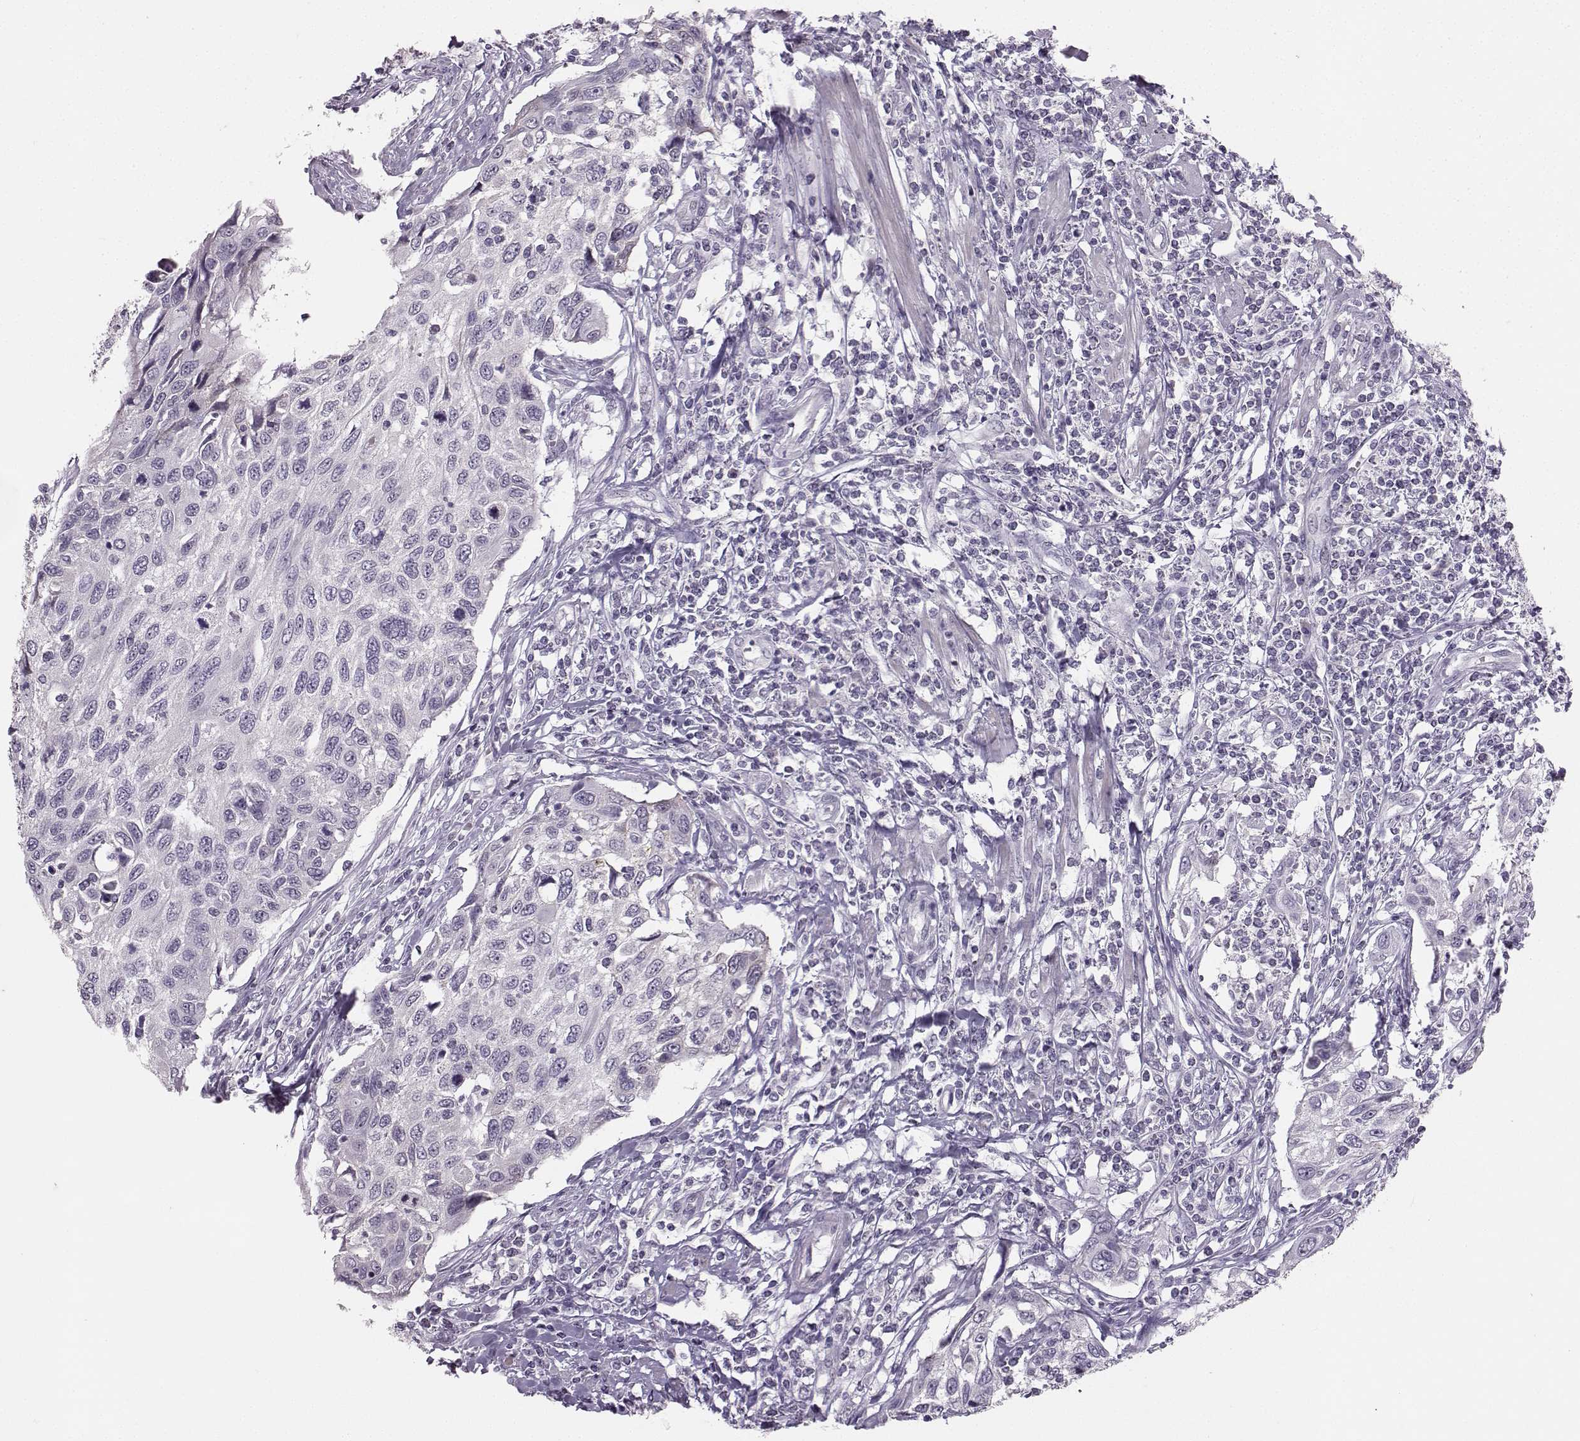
{"staining": {"intensity": "negative", "quantity": "none", "location": "none"}, "tissue": "cervical cancer", "cell_type": "Tumor cells", "image_type": "cancer", "snomed": [{"axis": "morphology", "description": "Squamous cell carcinoma, NOS"}, {"axis": "topography", "description": "Cervix"}], "caption": "The IHC histopathology image has no significant staining in tumor cells of squamous cell carcinoma (cervical) tissue. (DAB IHC with hematoxylin counter stain).", "gene": "PKP2", "patient": {"sex": "female", "age": 70}}